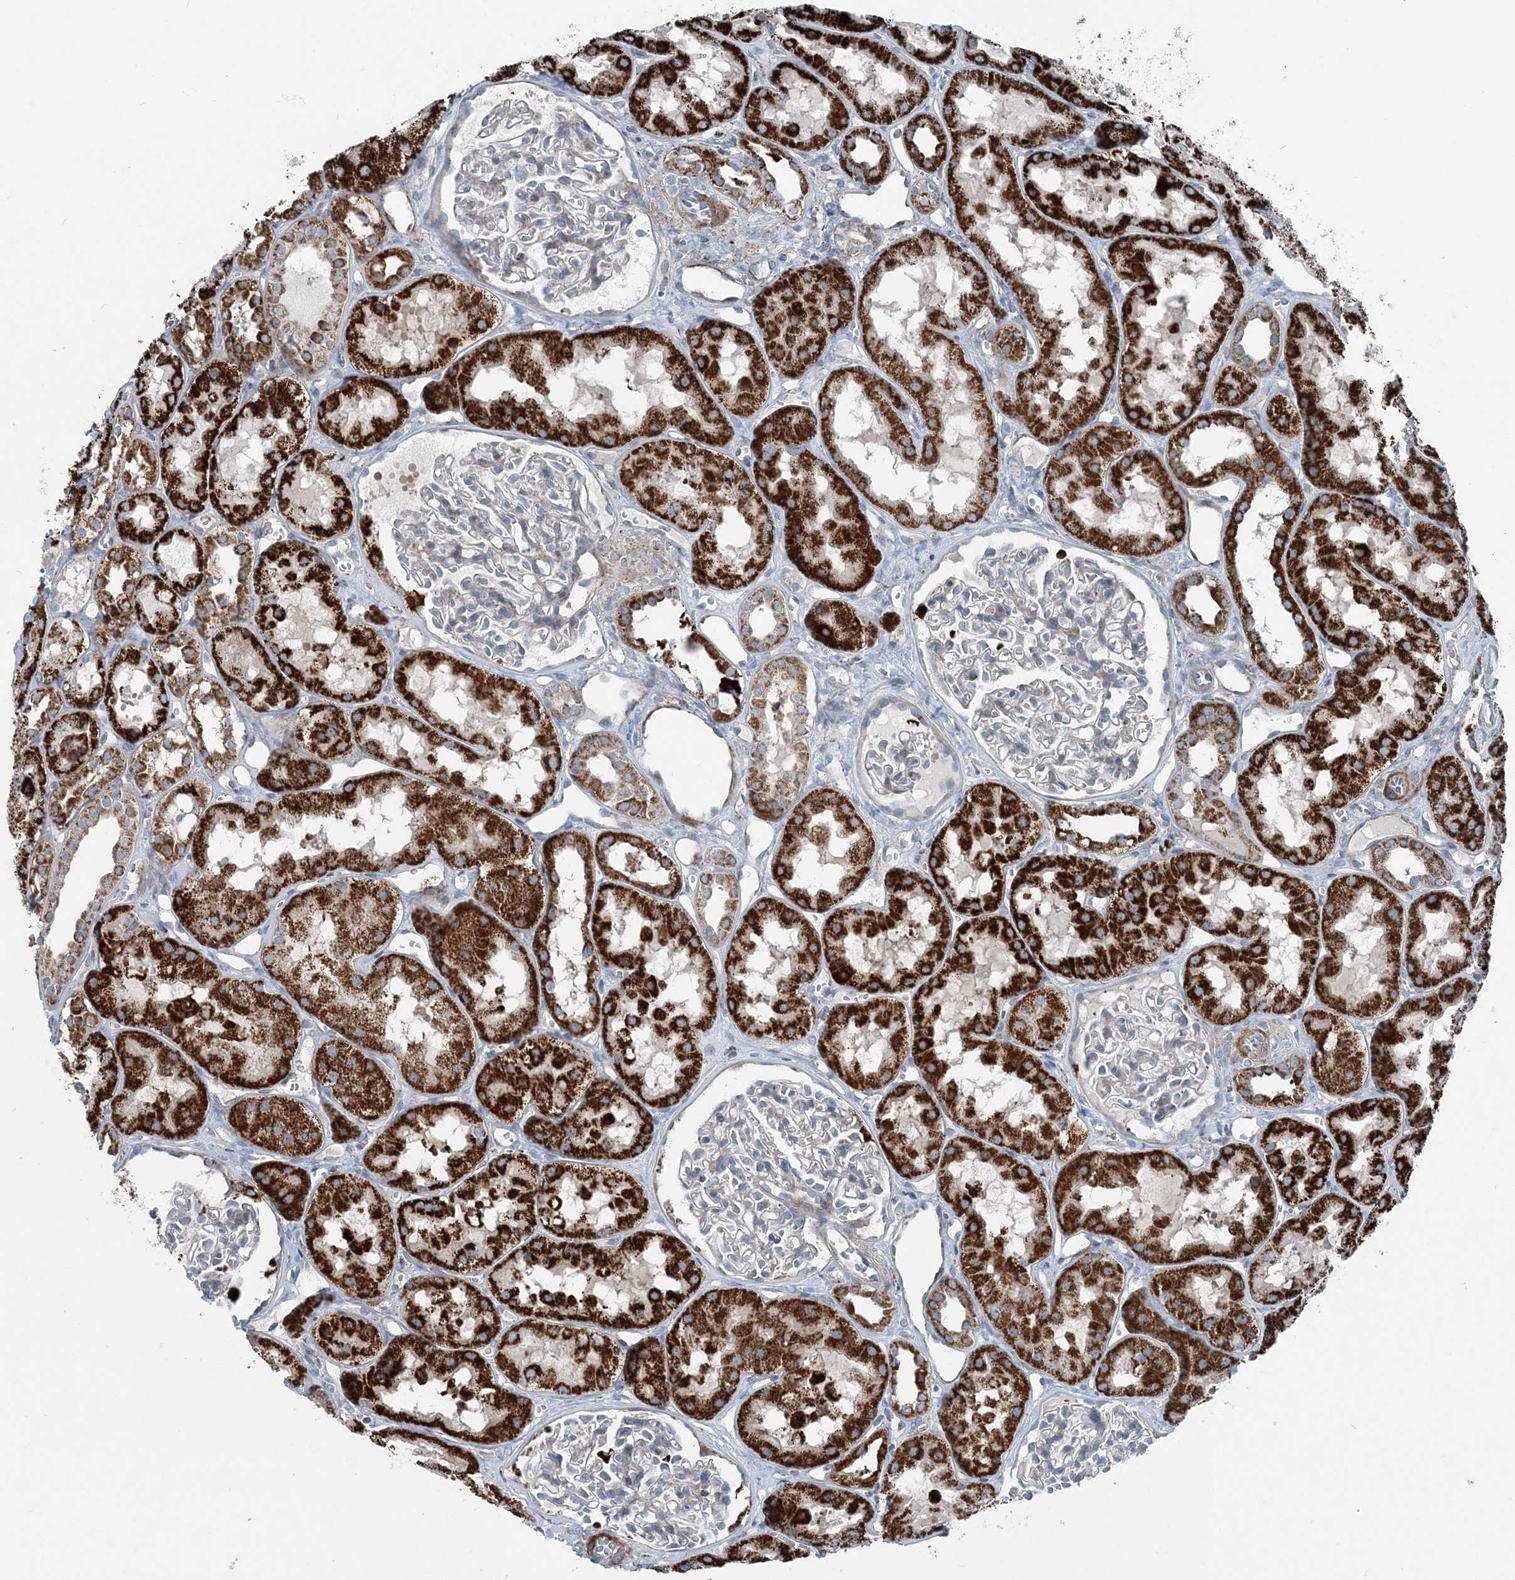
{"staining": {"intensity": "negative", "quantity": "none", "location": "none"}, "tissue": "kidney", "cell_type": "Cells in glomeruli", "image_type": "normal", "snomed": [{"axis": "morphology", "description": "Normal tissue, NOS"}, {"axis": "topography", "description": "Kidney"}], "caption": "An IHC histopathology image of benign kidney is shown. There is no staining in cells in glomeruli of kidney.", "gene": "INTU", "patient": {"sex": "male", "age": 16}}